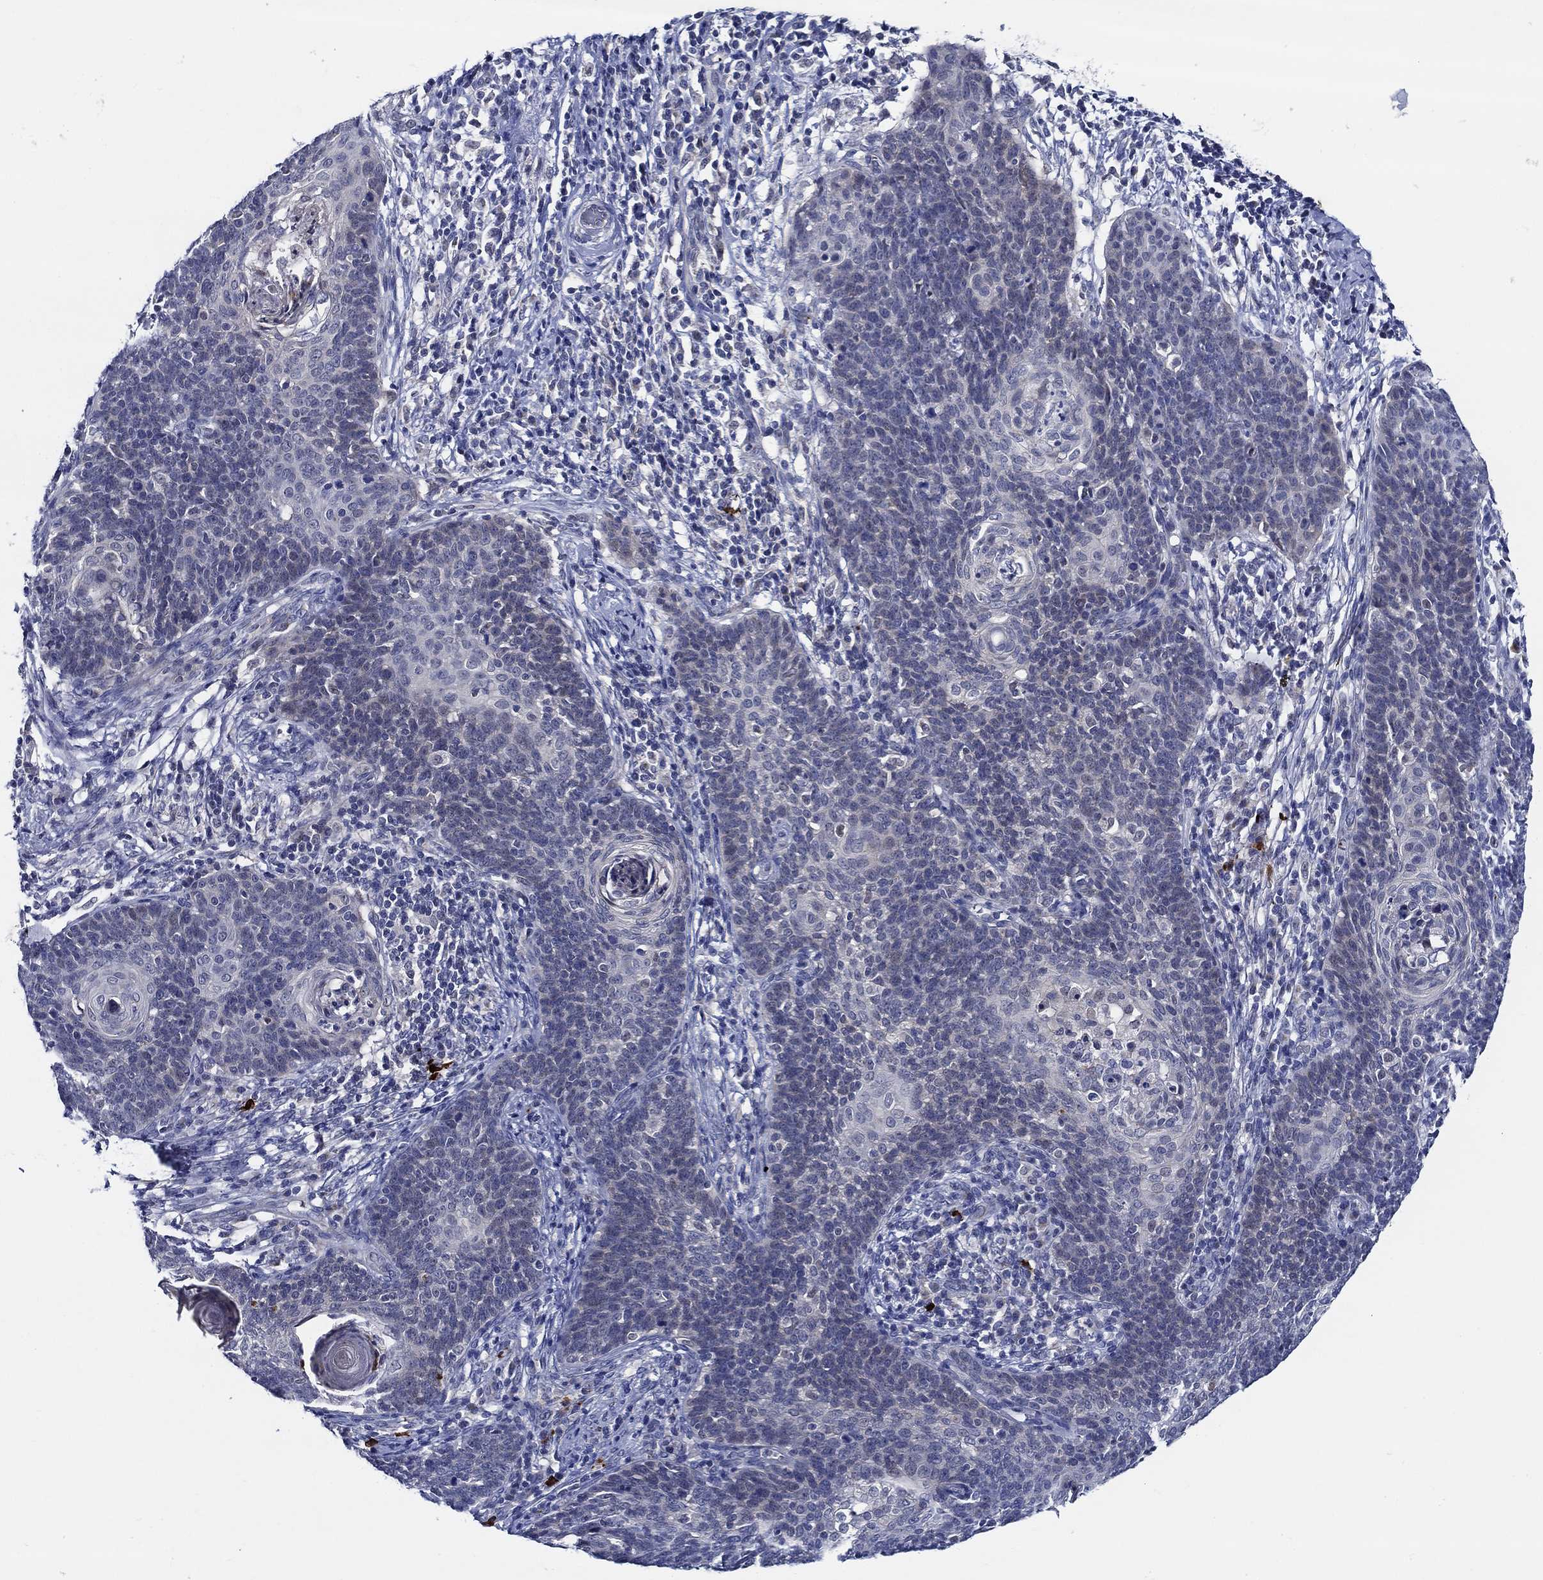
{"staining": {"intensity": "negative", "quantity": "none", "location": "none"}, "tissue": "cervical cancer", "cell_type": "Tumor cells", "image_type": "cancer", "snomed": [{"axis": "morphology", "description": "Squamous cell carcinoma, NOS"}, {"axis": "topography", "description": "Cervix"}], "caption": "Immunohistochemistry photomicrograph of cervical cancer (squamous cell carcinoma) stained for a protein (brown), which exhibits no positivity in tumor cells.", "gene": "ALOX12", "patient": {"sex": "female", "age": 39}}